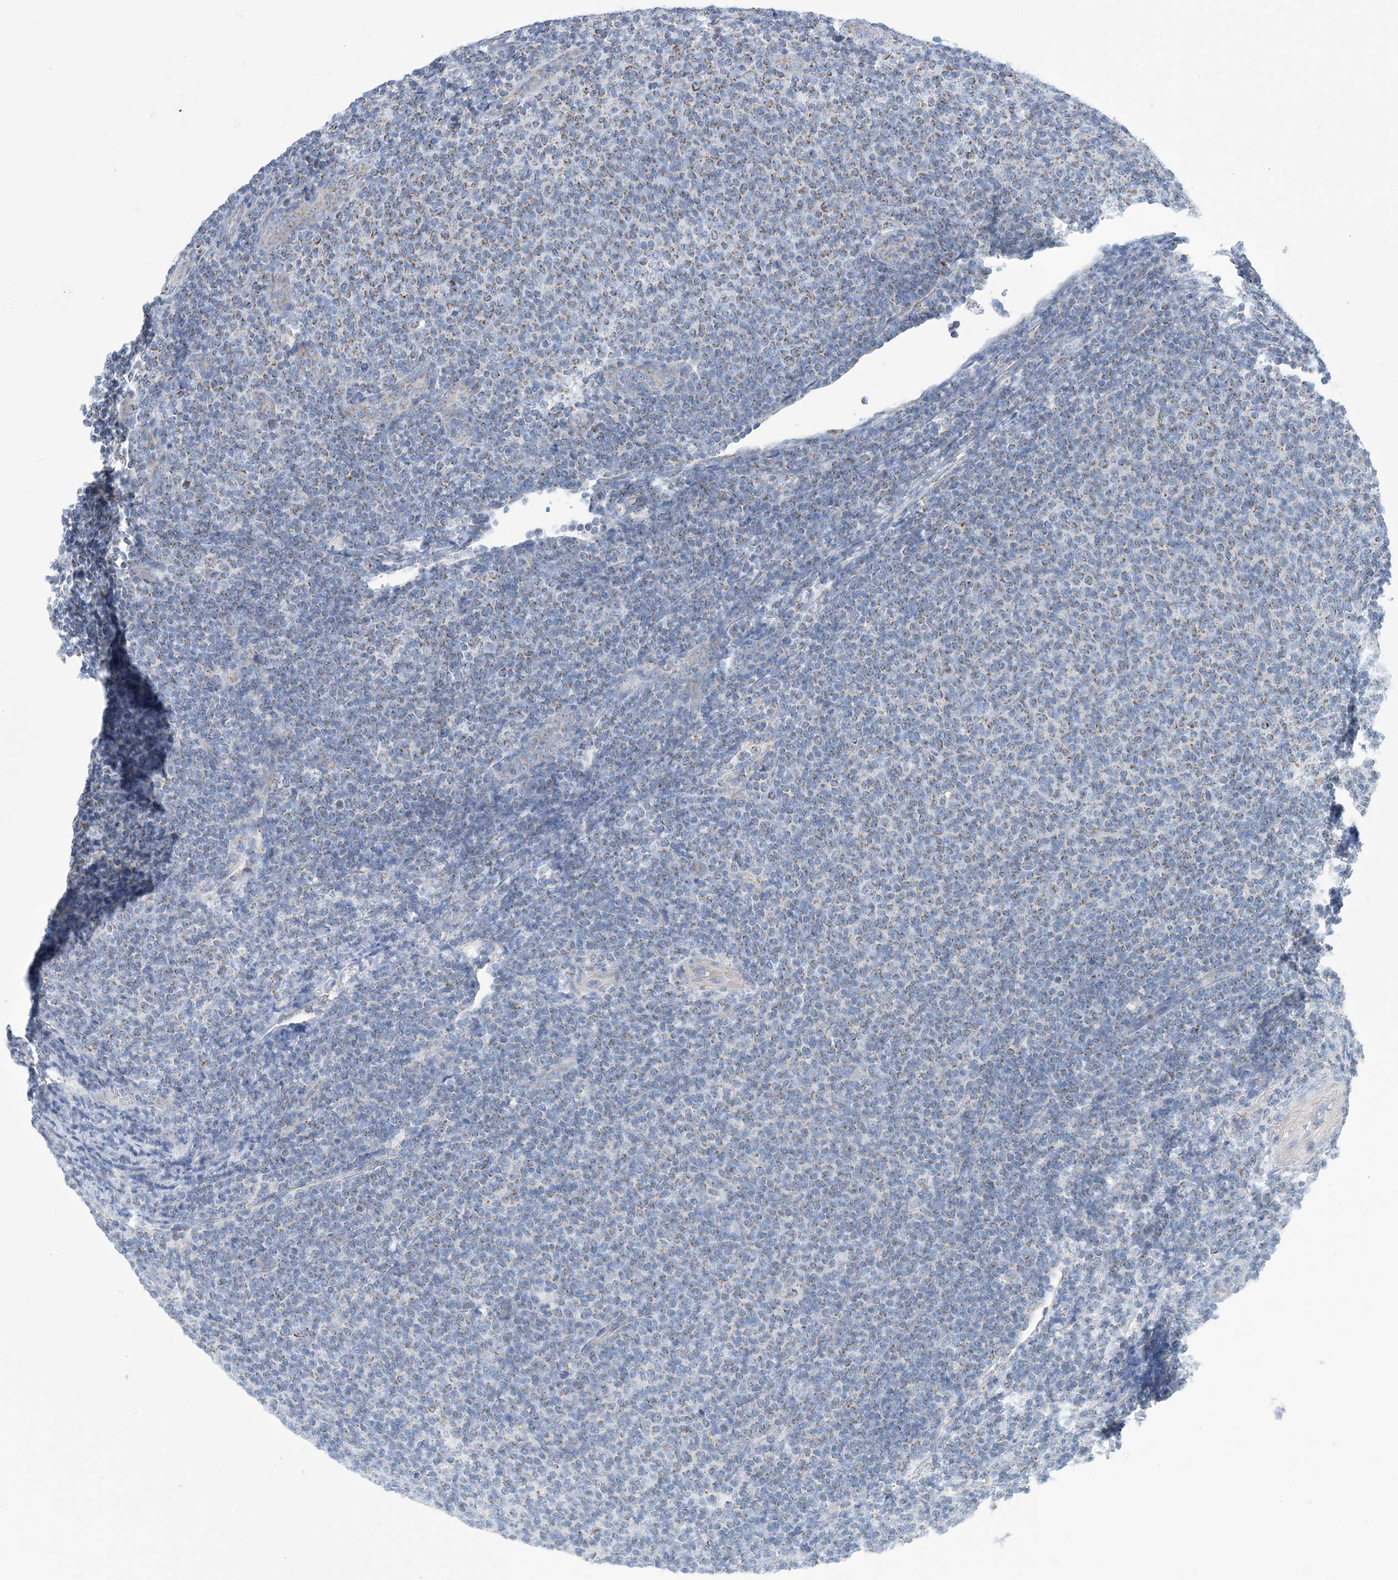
{"staining": {"intensity": "negative", "quantity": "none", "location": "none"}, "tissue": "lymphoma", "cell_type": "Tumor cells", "image_type": "cancer", "snomed": [{"axis": "morphology", "description": "Malignant lymphoma, non-Hodgkin's type, Low grade"}, {"axis": "topography", "description": "Lymph node"}], "caption": "Photomicrograph shows no protein expression in tumor cells of malignant lymphoma, non-Hodgkin's type (low-grade) tissue. (Stains: DAB immunohistochemistry with hematoxylin counter stain, Microscopy: brightfield microscopy at high magnification).", "gene": "PHOSPHO2", "patient": {"sex": "male", "age": 66}}